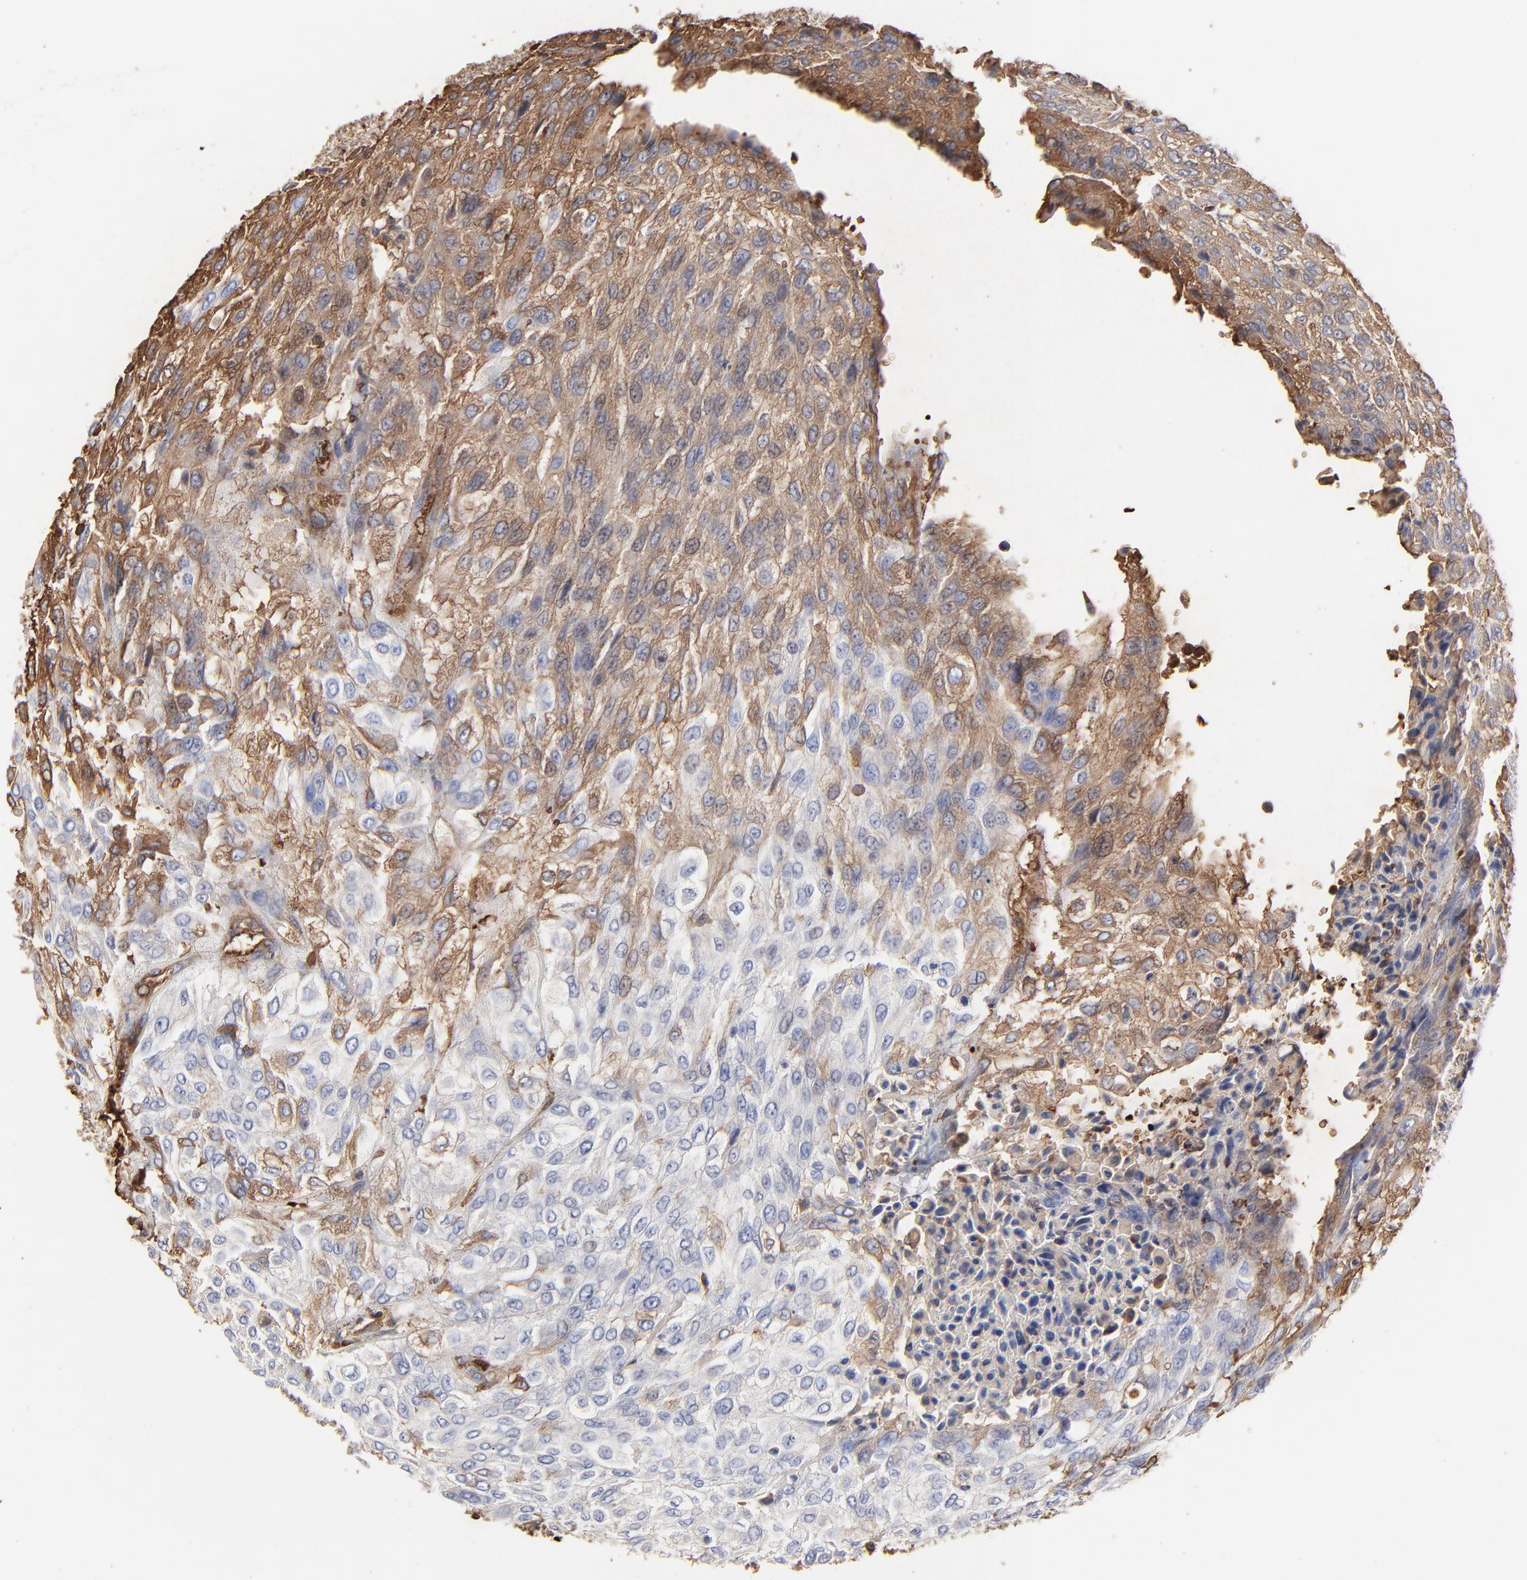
{"staining": {"intensity": "moderate", "quantity": "25%-75%", "location": "cytoplasmic/membranous"}, "tissue": "urothelial cancer", "cell_type": "Tumor cells", "image_type": "cancer", "snomed": [{"axis": "morphology", "description": "Urothelial carcinoma, High grade"}, {"axis": "topography", "description": "Urinary bladder"}], "caption": "Urothelial cancer was stained to show a protein in brown. There is medium levels of moderate cytoplasmic/membranous staining in about 25%-75% of tumor cells.", "gene": "PAG1", "patient": {"sex": "male", "age": 57}}